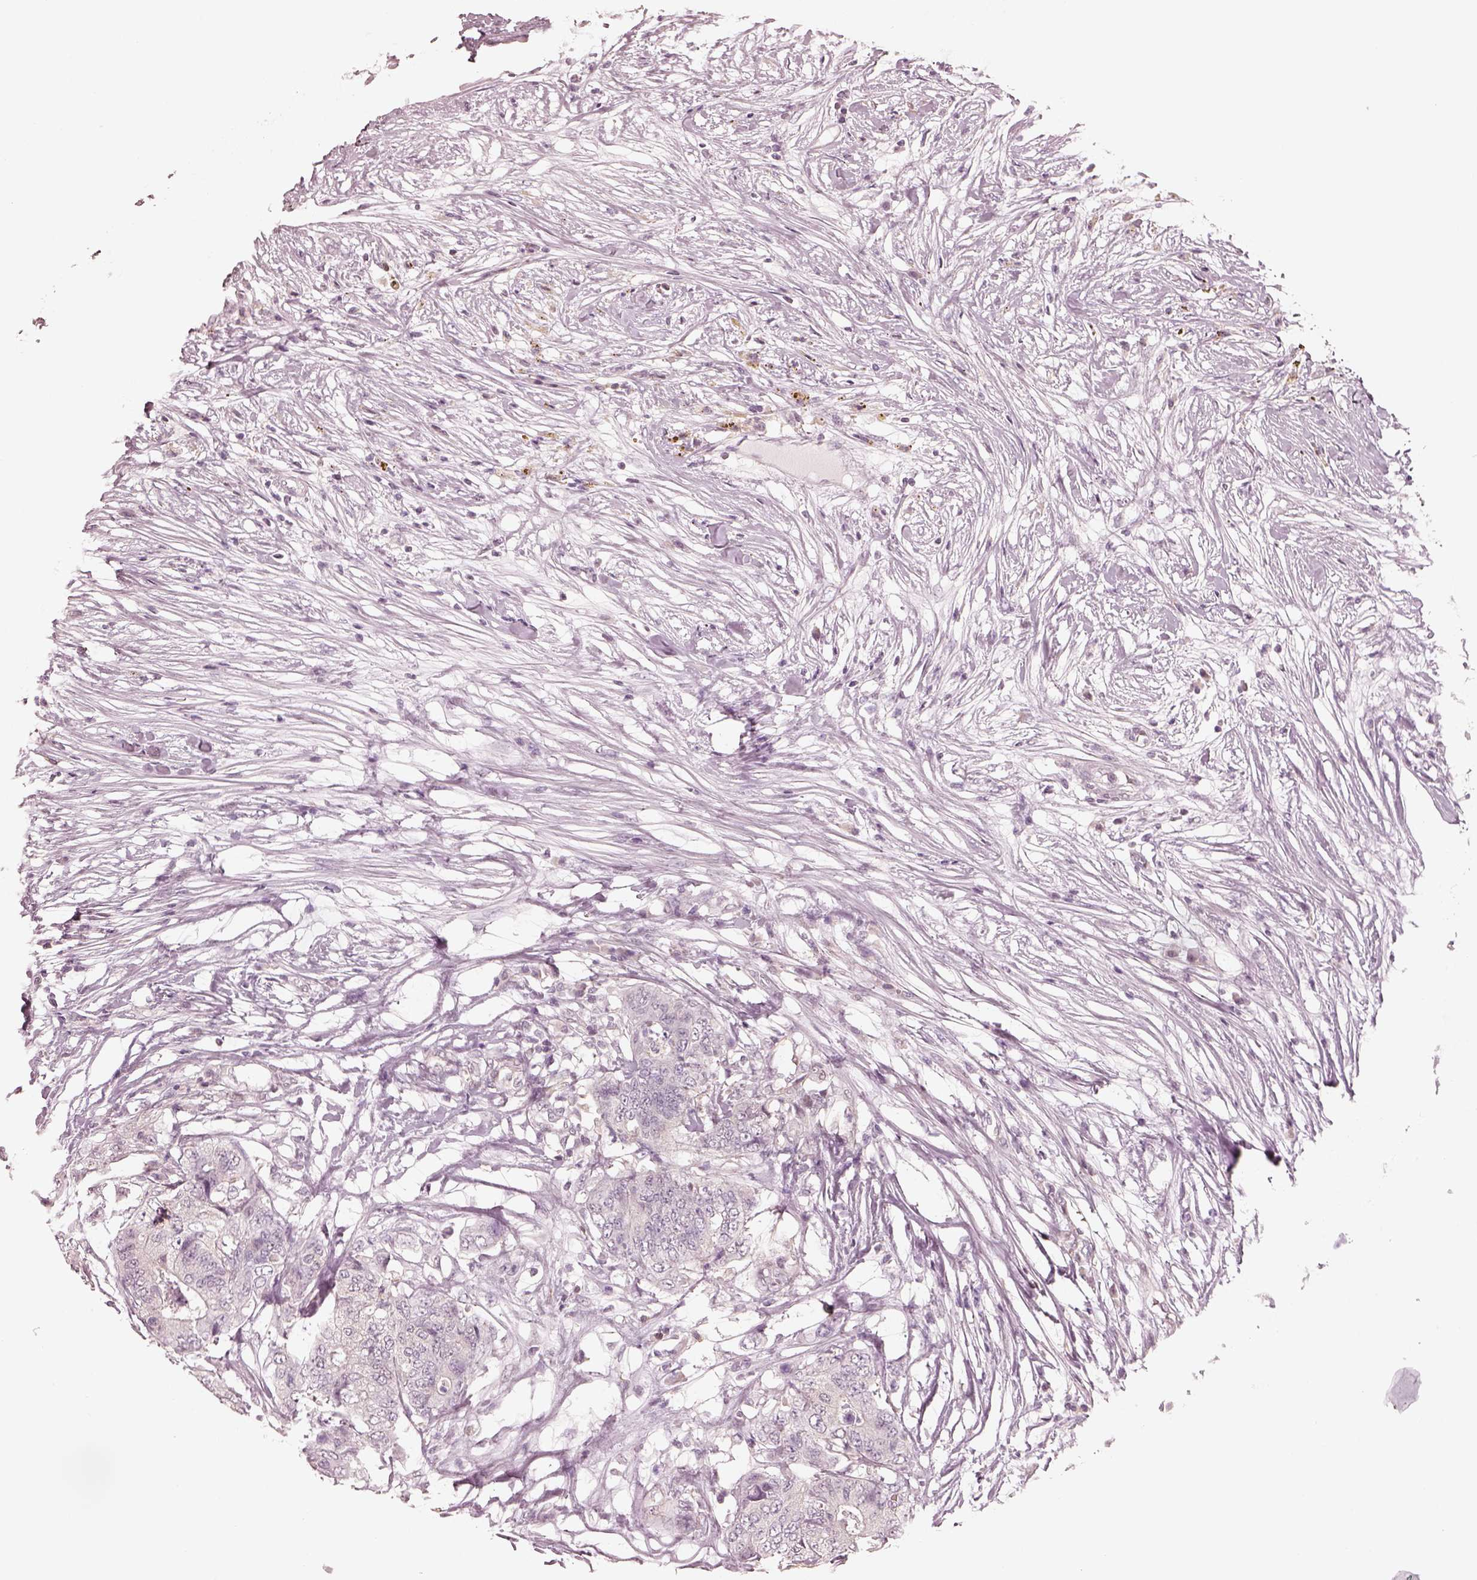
{"staining": {"intensity": "negative", "quantity": "none", "location": "none"}, "tissue": "colorectal cancer", "cell_type": "Tumor cells", "image_type": "cancer", "snomed": [{"axis": "morphology", "description": "Adenocarcinoma, NOS"}, {"axis": "topography", "description": "Colon"}], "caption": "There is no significant expression in tumor cells of colorectal adenocarcinoma.", "gene": "EGR4", "patient": {"sex": "female", "age": 48}}